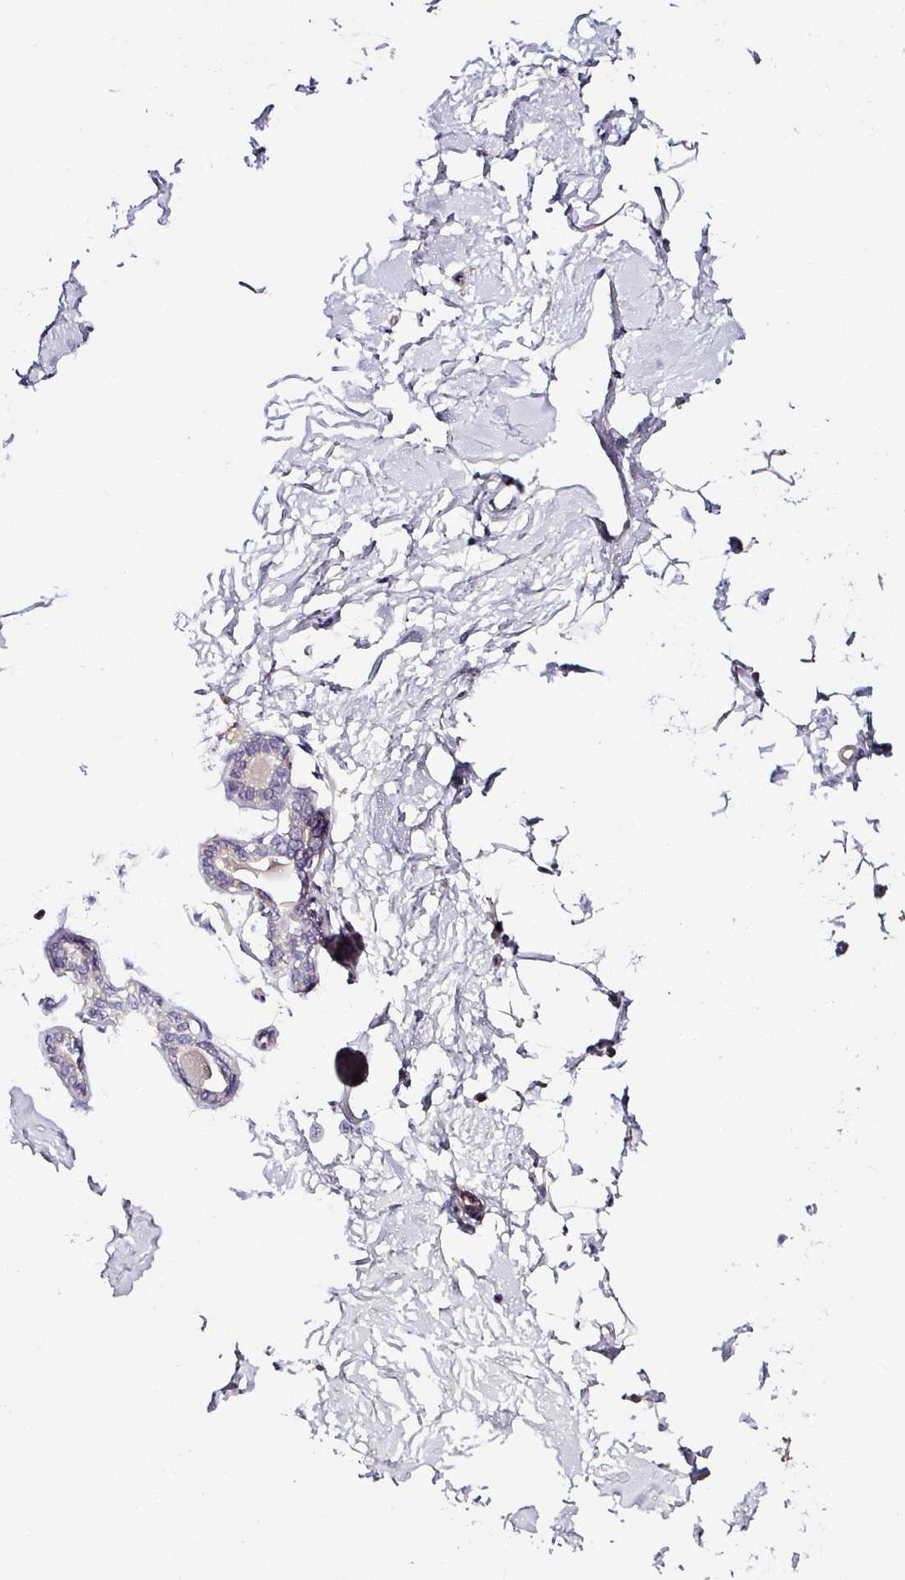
{"staining": {"intensity": "negative", "quantity": "none", "location": "none"}, "tissue": "breast", "cell_type": "Adipocytes", "image_type": "normal", "snomed": [{"axis": "morphology", "description": "Normal tissue, NOS"}, {"axis": "topography", "description": "Breast"}], "caption": "IHC micrograph of unremarkable human breast stained for a protein (brown), which exhibits no positivity in adipocytes. (Brightfield microscopy of DAB (3,3'-diaminobenzidine) immunohistochemistry at high magnification).", "gene": "NAPSA", "patient": {"sex": "female", "age": 23}}